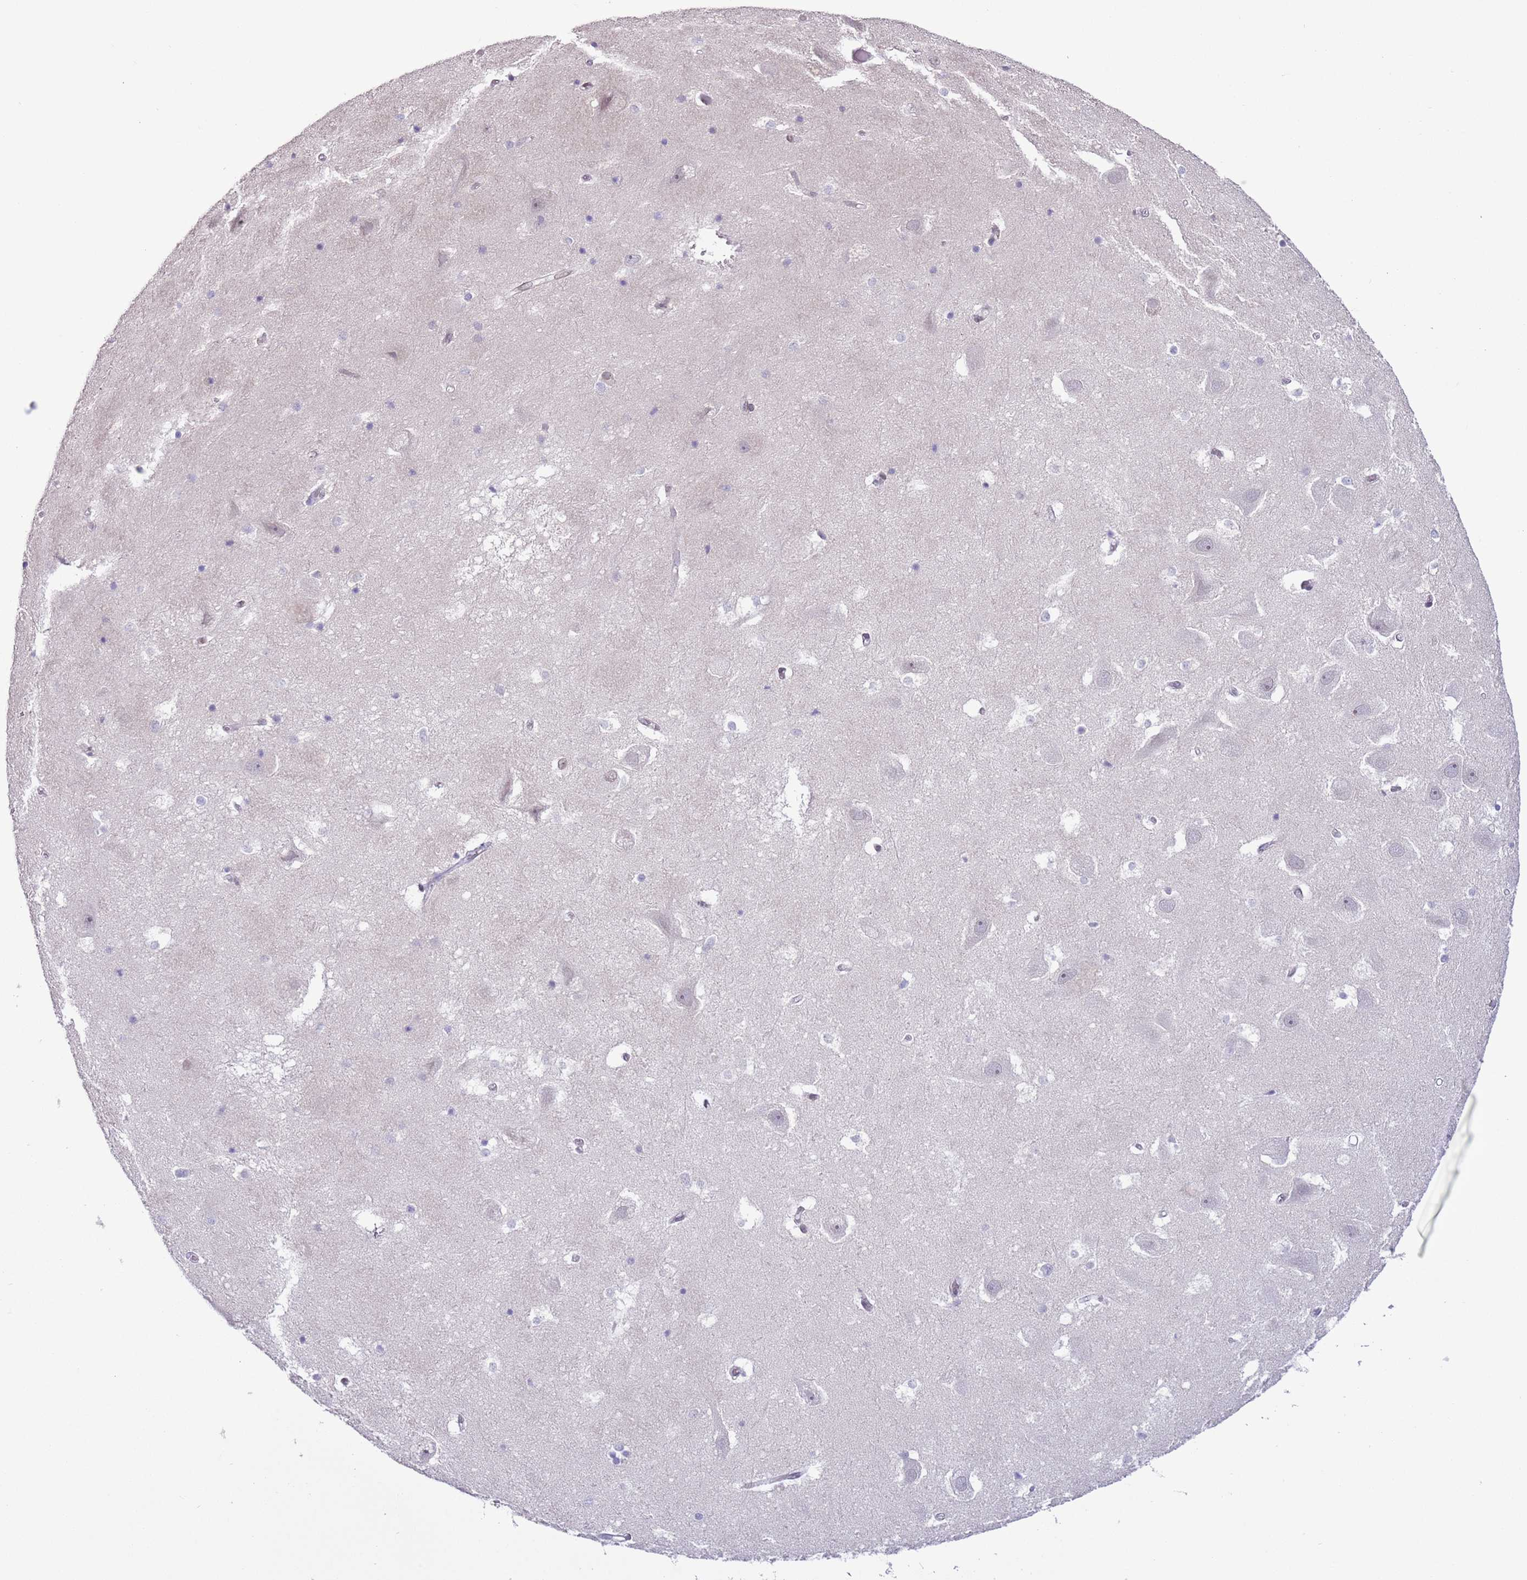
{"staining": {"intensity": "negative", "quantity": "none", "location": "none"}, "tissue": "hippocampus", "cell_type": "Glial cells", "image_type": "normal", "snomed": [{"axis": "morphology", "description": "Normal tissue, NOS"}, {"axis": "topography", "description": "Hippocampus"}], "caption": "Glial cells are negative for protein expression in benign human hippocampus. (Stains: DAB IHC with hematoxylin counter stain, Microscopy: brightfield microscopy at high magnification).", "gene": "ZGLP1", "patient": {"sex": "female", "age": 52}}